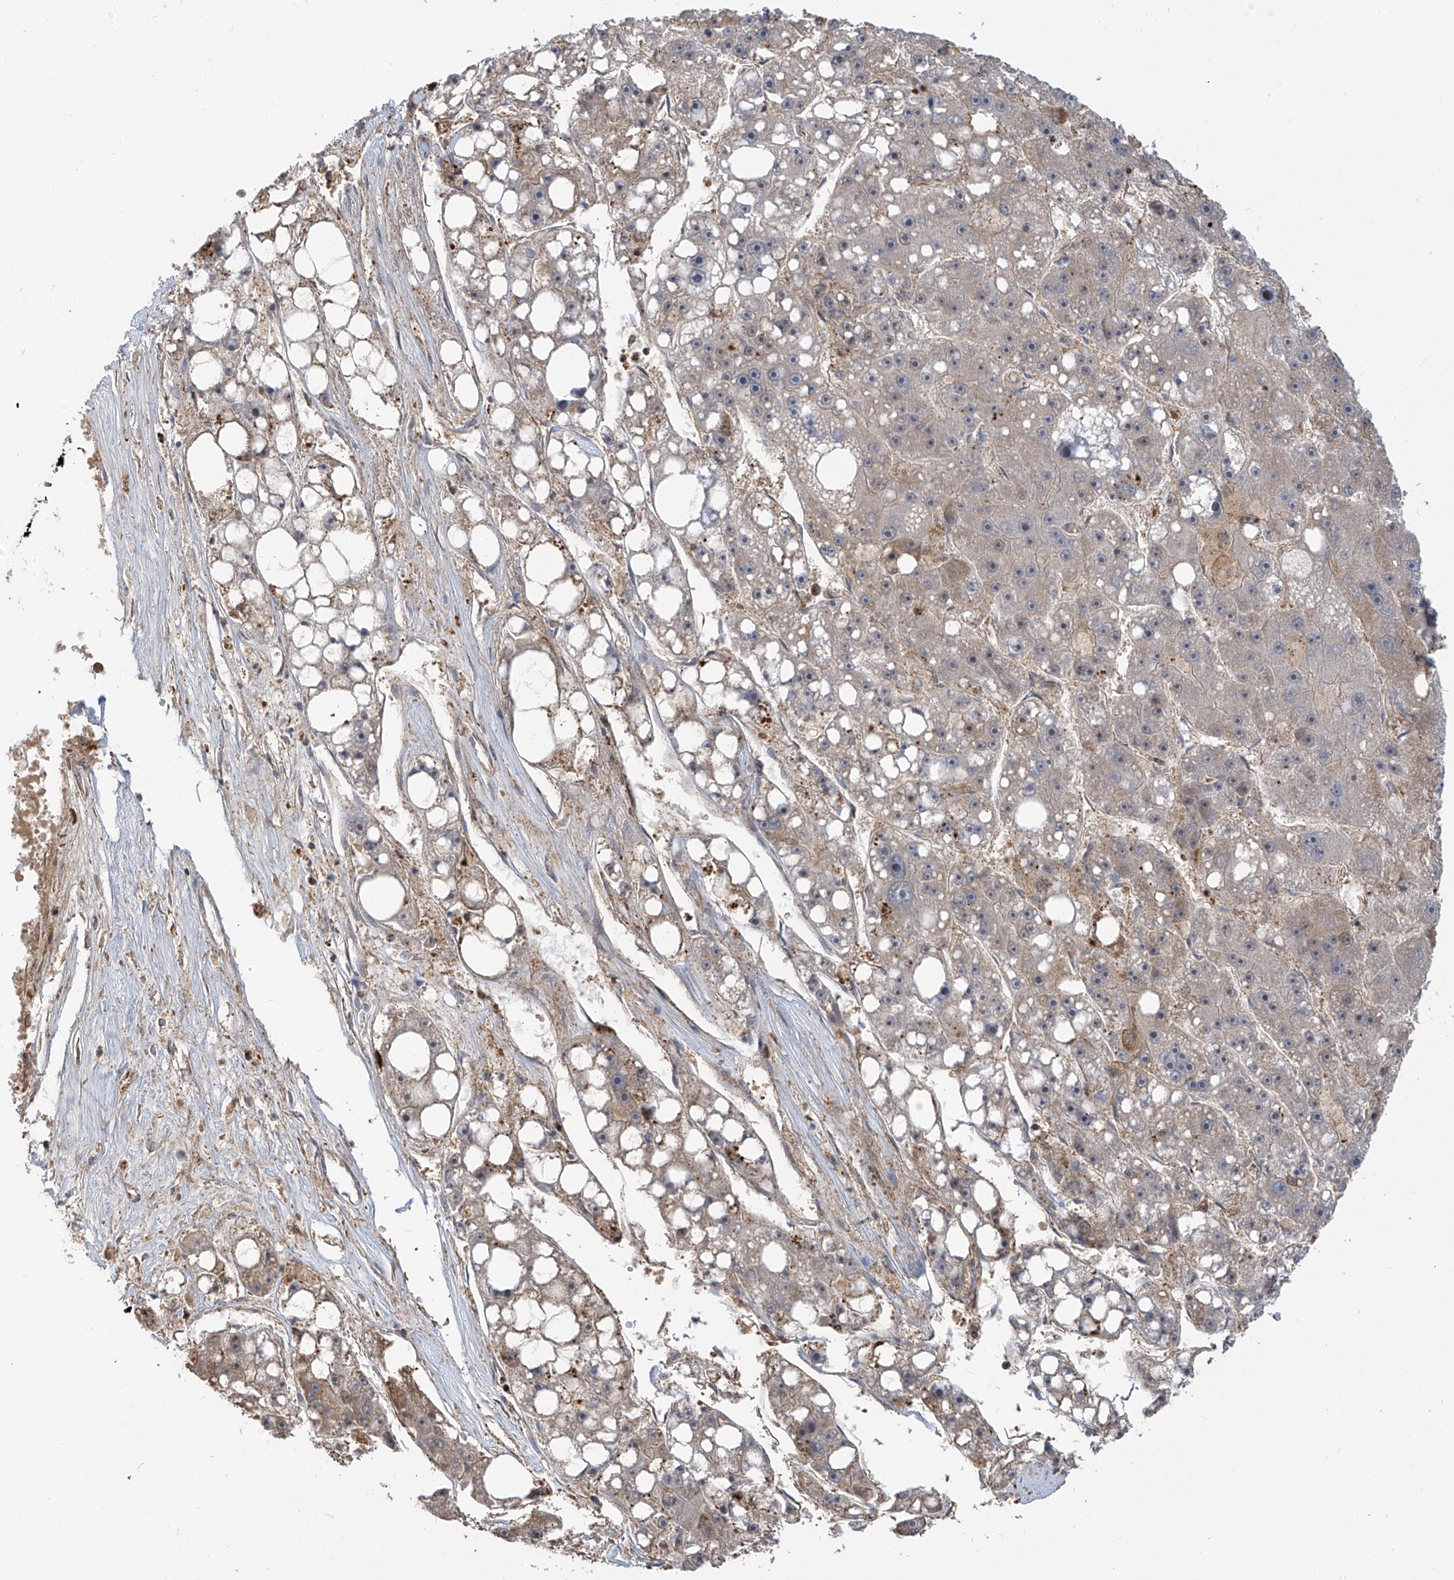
{"staining": {"intensity": "negative", "quantity": "none", "location": "none"}, "tissue": "liver cancer", "cell_type": "Tumor cells", "image_type": "cancer", "snomed": [{"axis": "morphology", "description": "Carcinoma, Hepatocellular, NOS"}, {"axis": "topography", "description": "Liver"}], "caption": "Histopathology image shows no protein staining in tumor cells of liver cancer tissue.", "gene": "ATAD2B", "patient": {"sex": "female", "age": 61}}